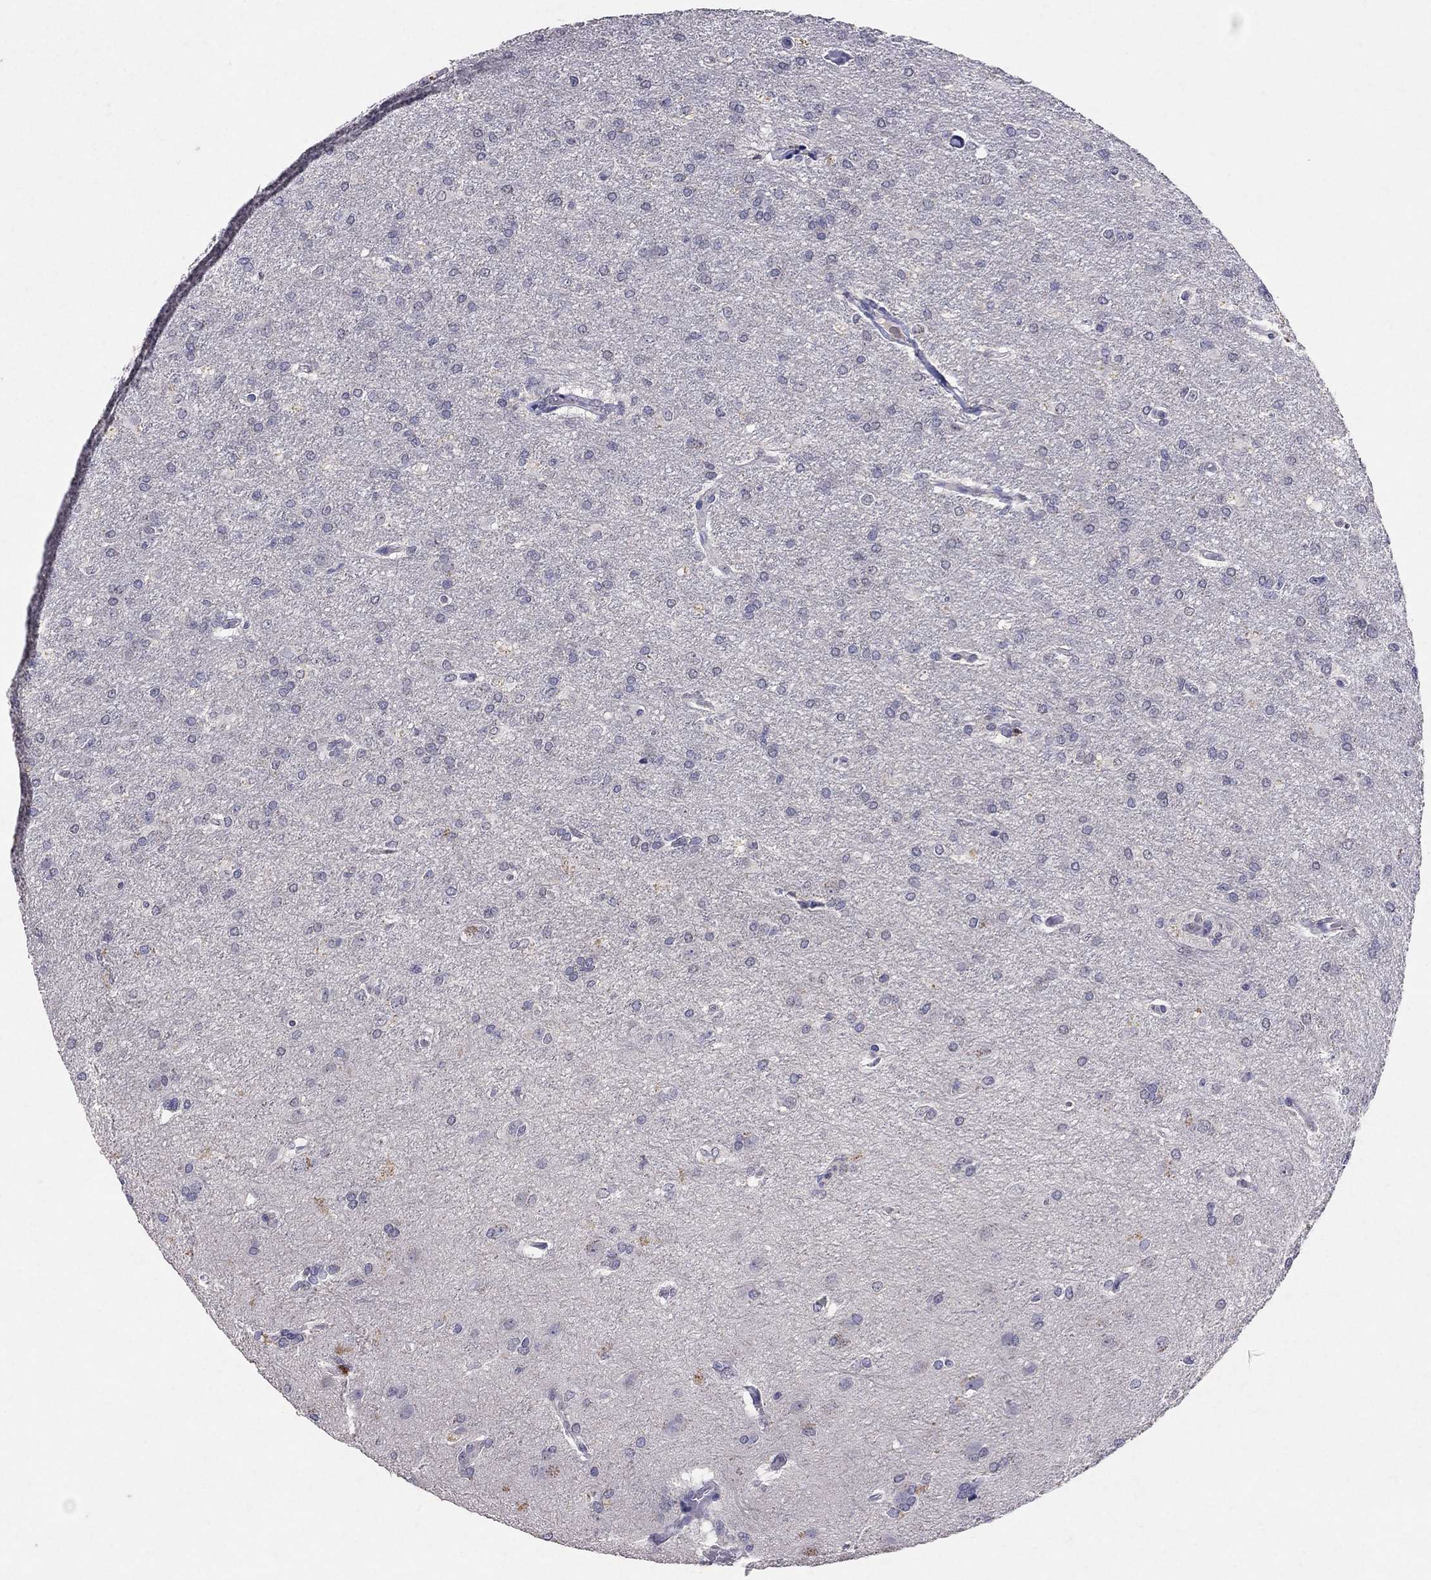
{"staining": {"intensity": "negative", "quantity": "none", "location": "none"}, "tissue": "glioma", "cell_type": "Tumor cells", "image_type": "cancer", "snomed": [{"axis": "morphology", "description": "Glioma, malignant, High grade"}, {"axis": "topography", "description": "Brain"}], "caption": "This is an immunohistochemistry (IHC) photomicrograph of glioma. There is no positivity in tumor cells.", "gene": "FST", "patient": {"sex": "male", "age": 68}}